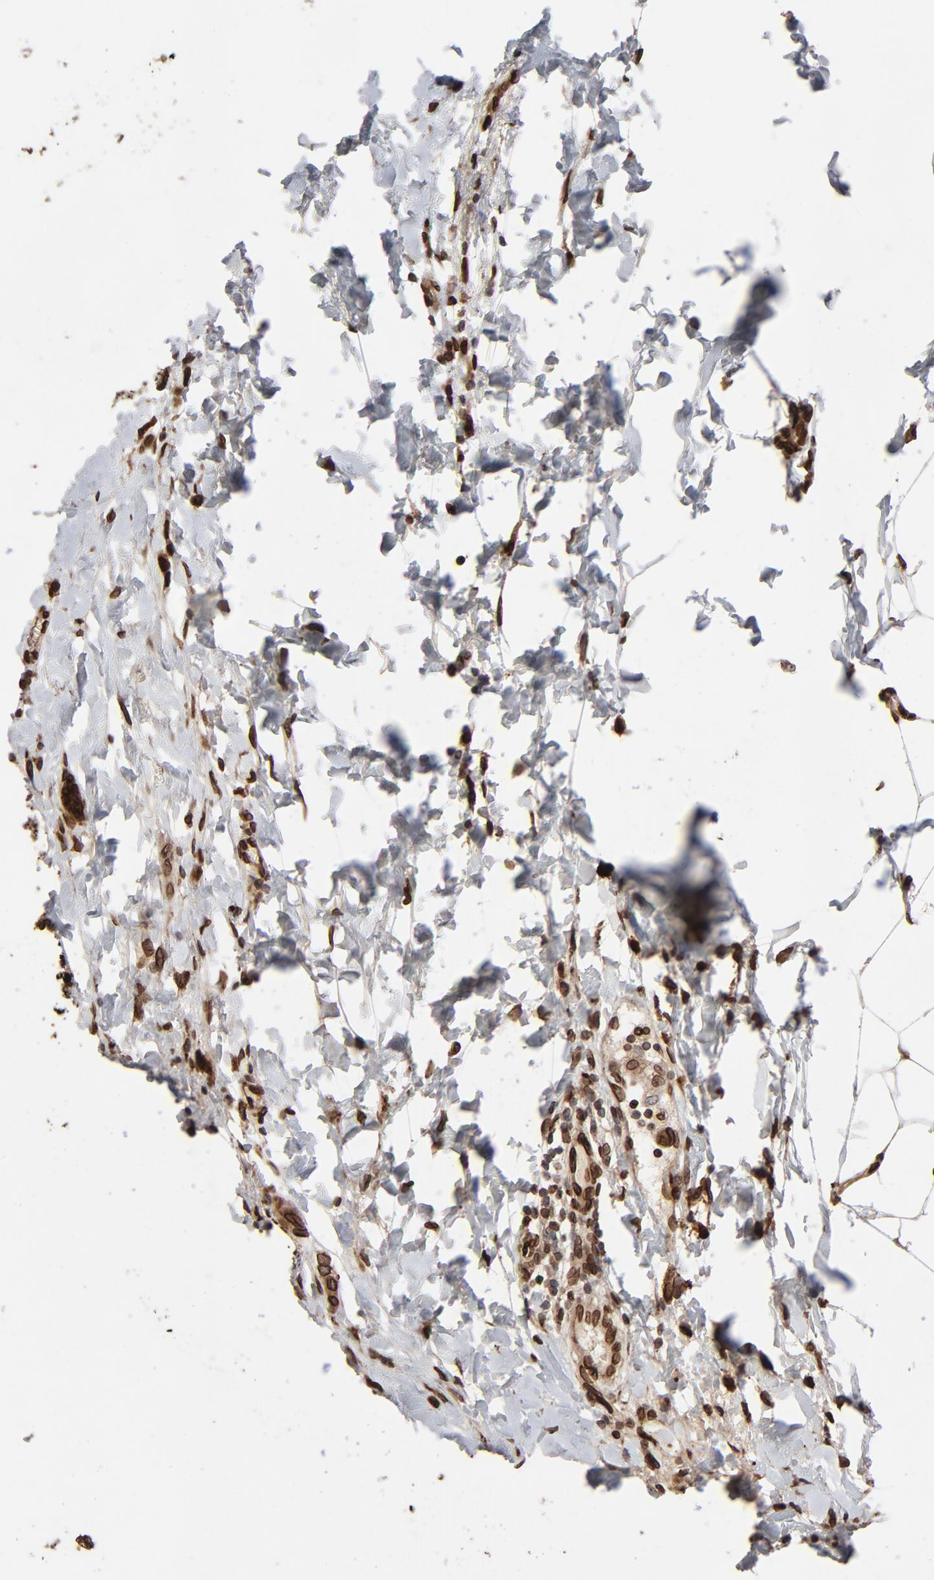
{"staining": {"intensity": "strong", "quantity": ">75%", "location": "cytoplasmic/membranous,nuclear"}, "tissue": "breast cancer", "cell_type": "Tumor cells", "image_type": "cancer", "snomed": [{"axis": "morphology", "description": "Duct carcinoma"}, {"axis": "topography", "description": "Breast"}], "caption": "A high-resolution image shows IHC staining of breast cancer, which exhibits strong cytoplasmic/membranous and nuclear staining in about >75% of tumor cells.", "gene": "LMNA", "patient": {"sex": "female", "age": 50}}